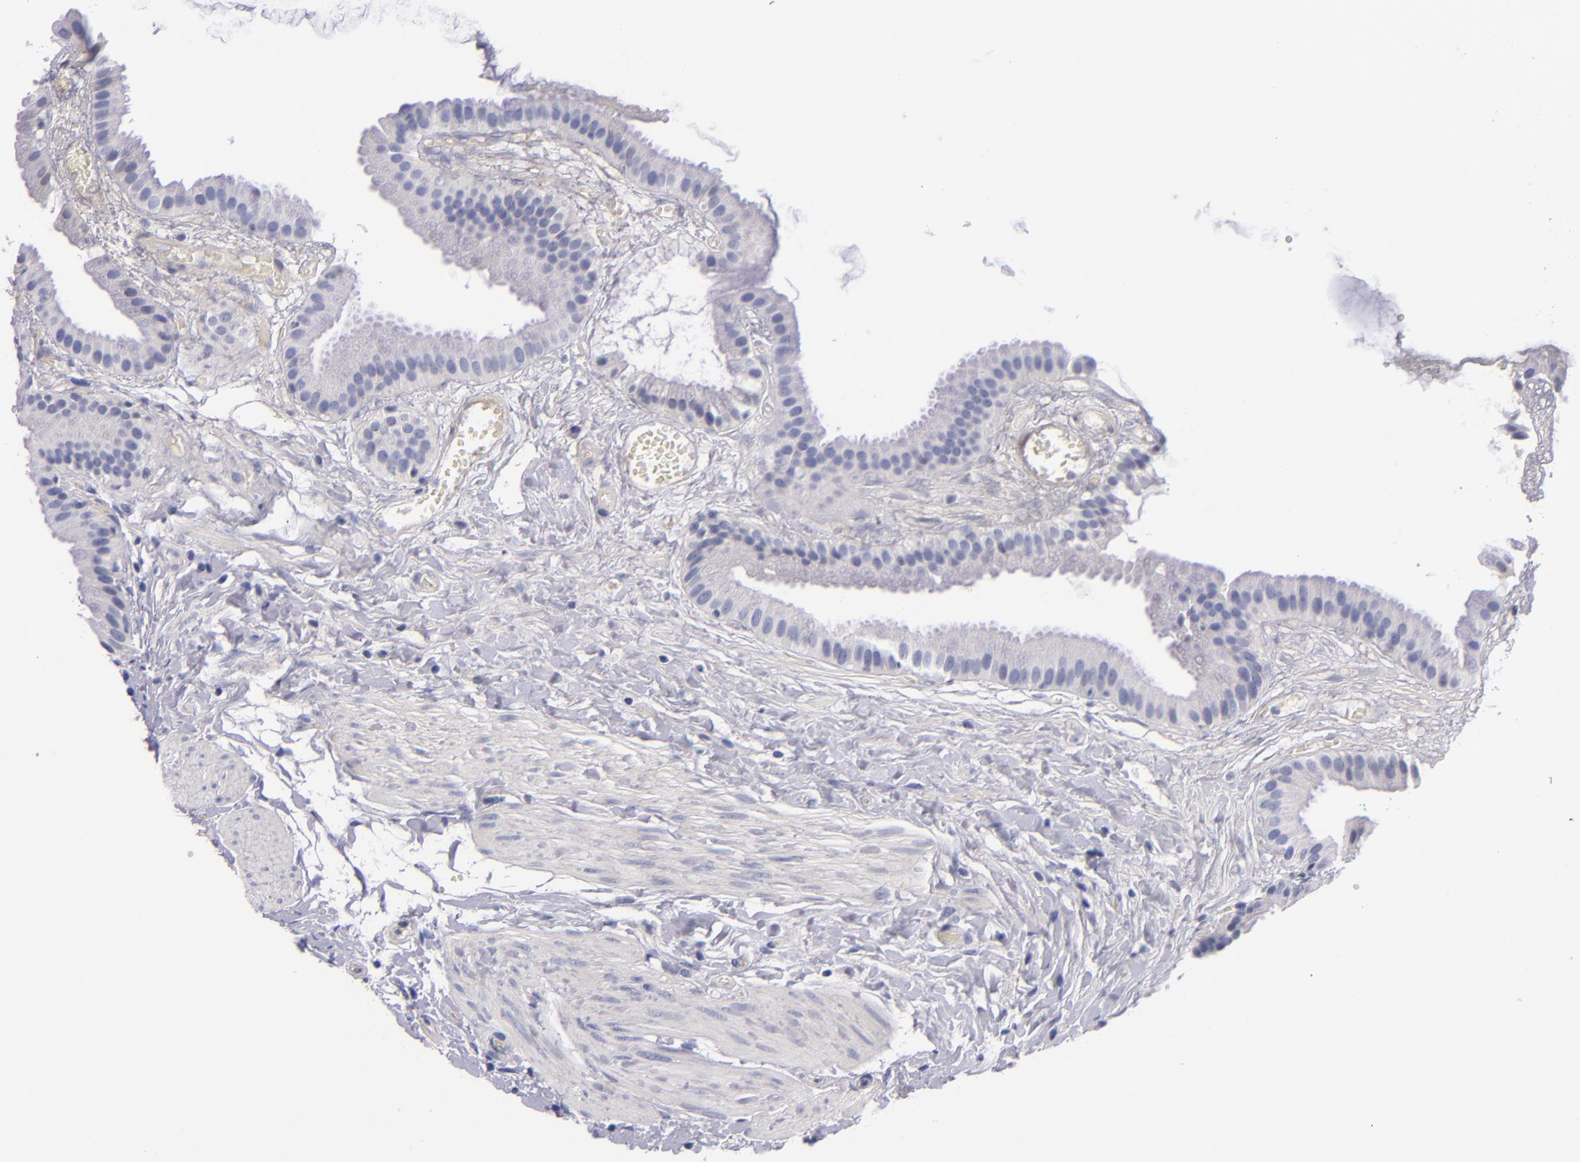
{"staining": {"intensity": "negative", "quantity": "none", "location": "none"}, "tissue": "gallbladder", "cell_type": "Glandular cells", "image_type": "normal", "snomed": [{"axis": "morphology", "description": "Normal tissue, NOS"}, {"axis": "topography", "description": "Gallbladder"}], "caption": "The micrograph shows no staining of glandular cells in unremarkable gallbladder.", "gene": "NOS3", "patient": {"sex": "female", "age": 63}}